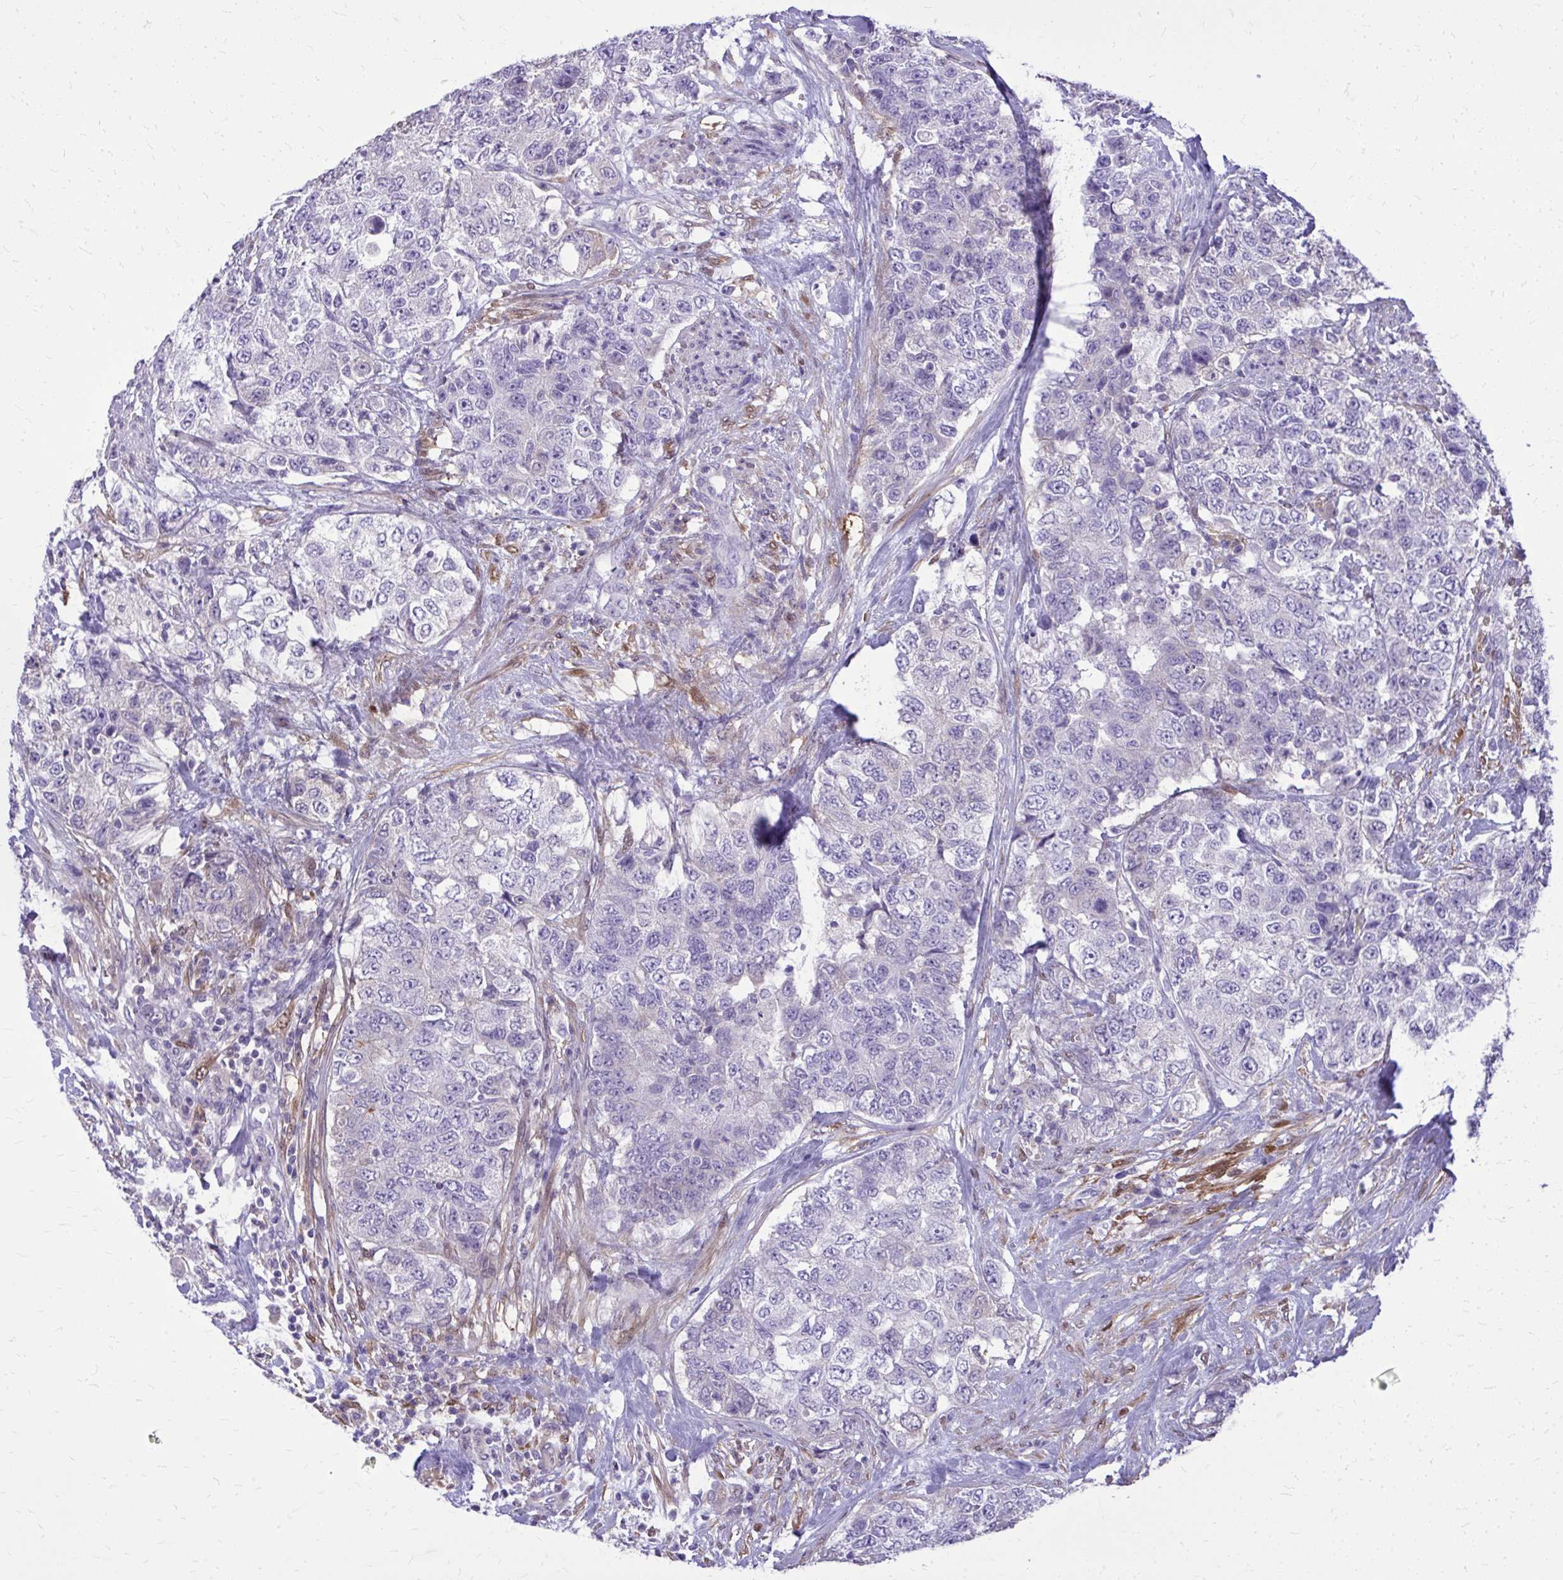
{"staining": {"intensity": "negative", "quantity": "none", "location": "none"}, "tissue": "urothelial cancer", "cell_type": "Tumor cells", "image_type": "cancer", "snomed": [{"axis": "morphology", "description": "Urothelial carcinoma, High grade"}, {"axis": "topography", "description": "Urinary bladder"}], "caption": "Tumor cells are negative for brown protein staining in urothelial carcinoma (high-grade).", "gene": "NNMT", "patient": {"sex": "female", "age": 78}}